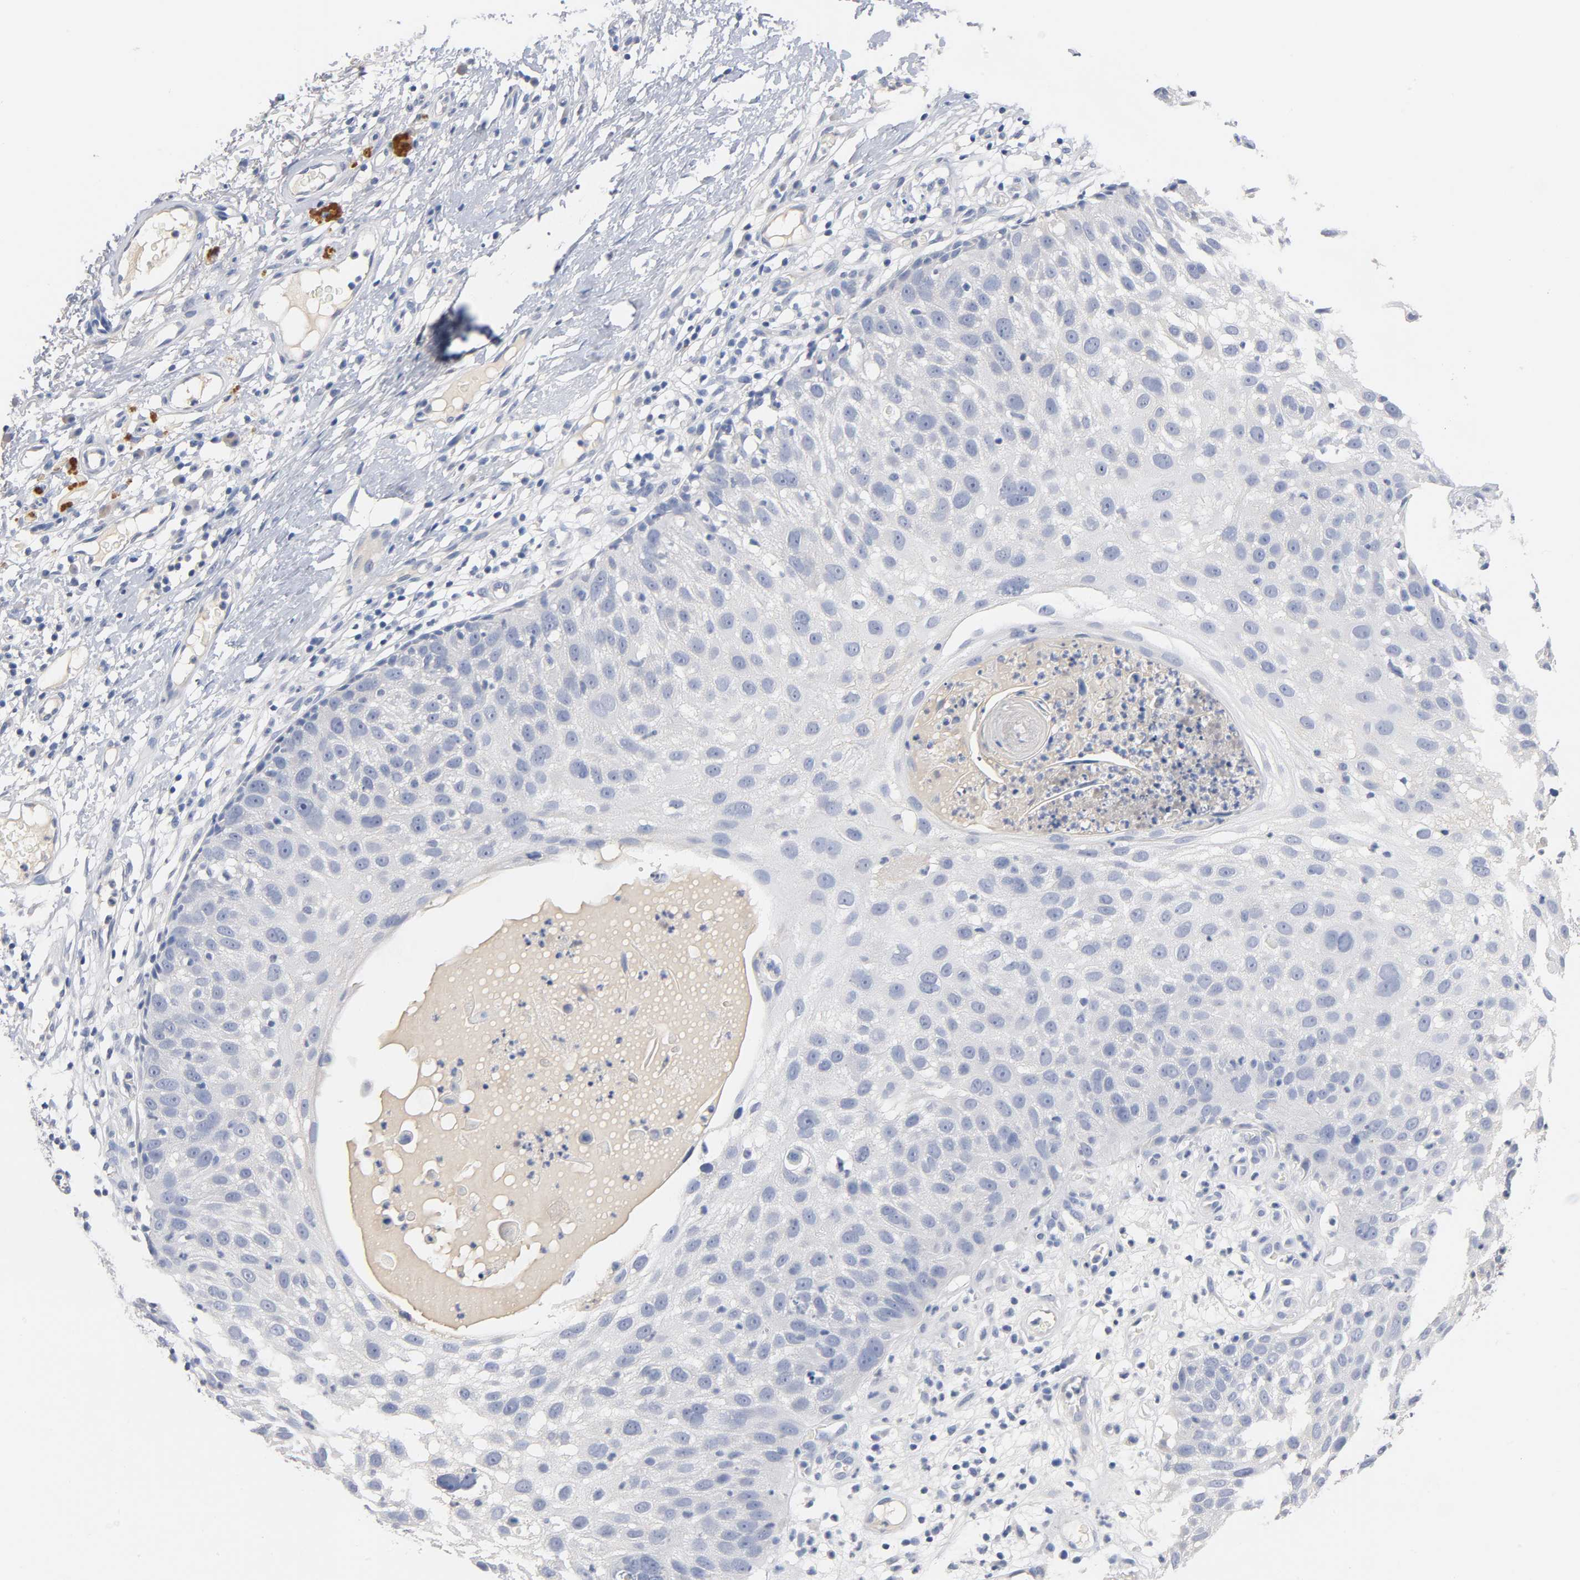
{"staining": {"intensity": "negative", "quantity": "none", "location": "none"}, "tissue": "skin cancer", "cell_type": "Tumor cells", "image_type": "cancer", "snomed": [{"axis": "morphology", "description": "Squamous cell carcinoma, NOS"}, {"axis": "topography", "description": "Skin"}], "caption": "The micrograph shows no significant staining in tumor cells of skin cancer.", "gene": "ZCCHC13", "patient": {"sex": "male", "age": 87}}